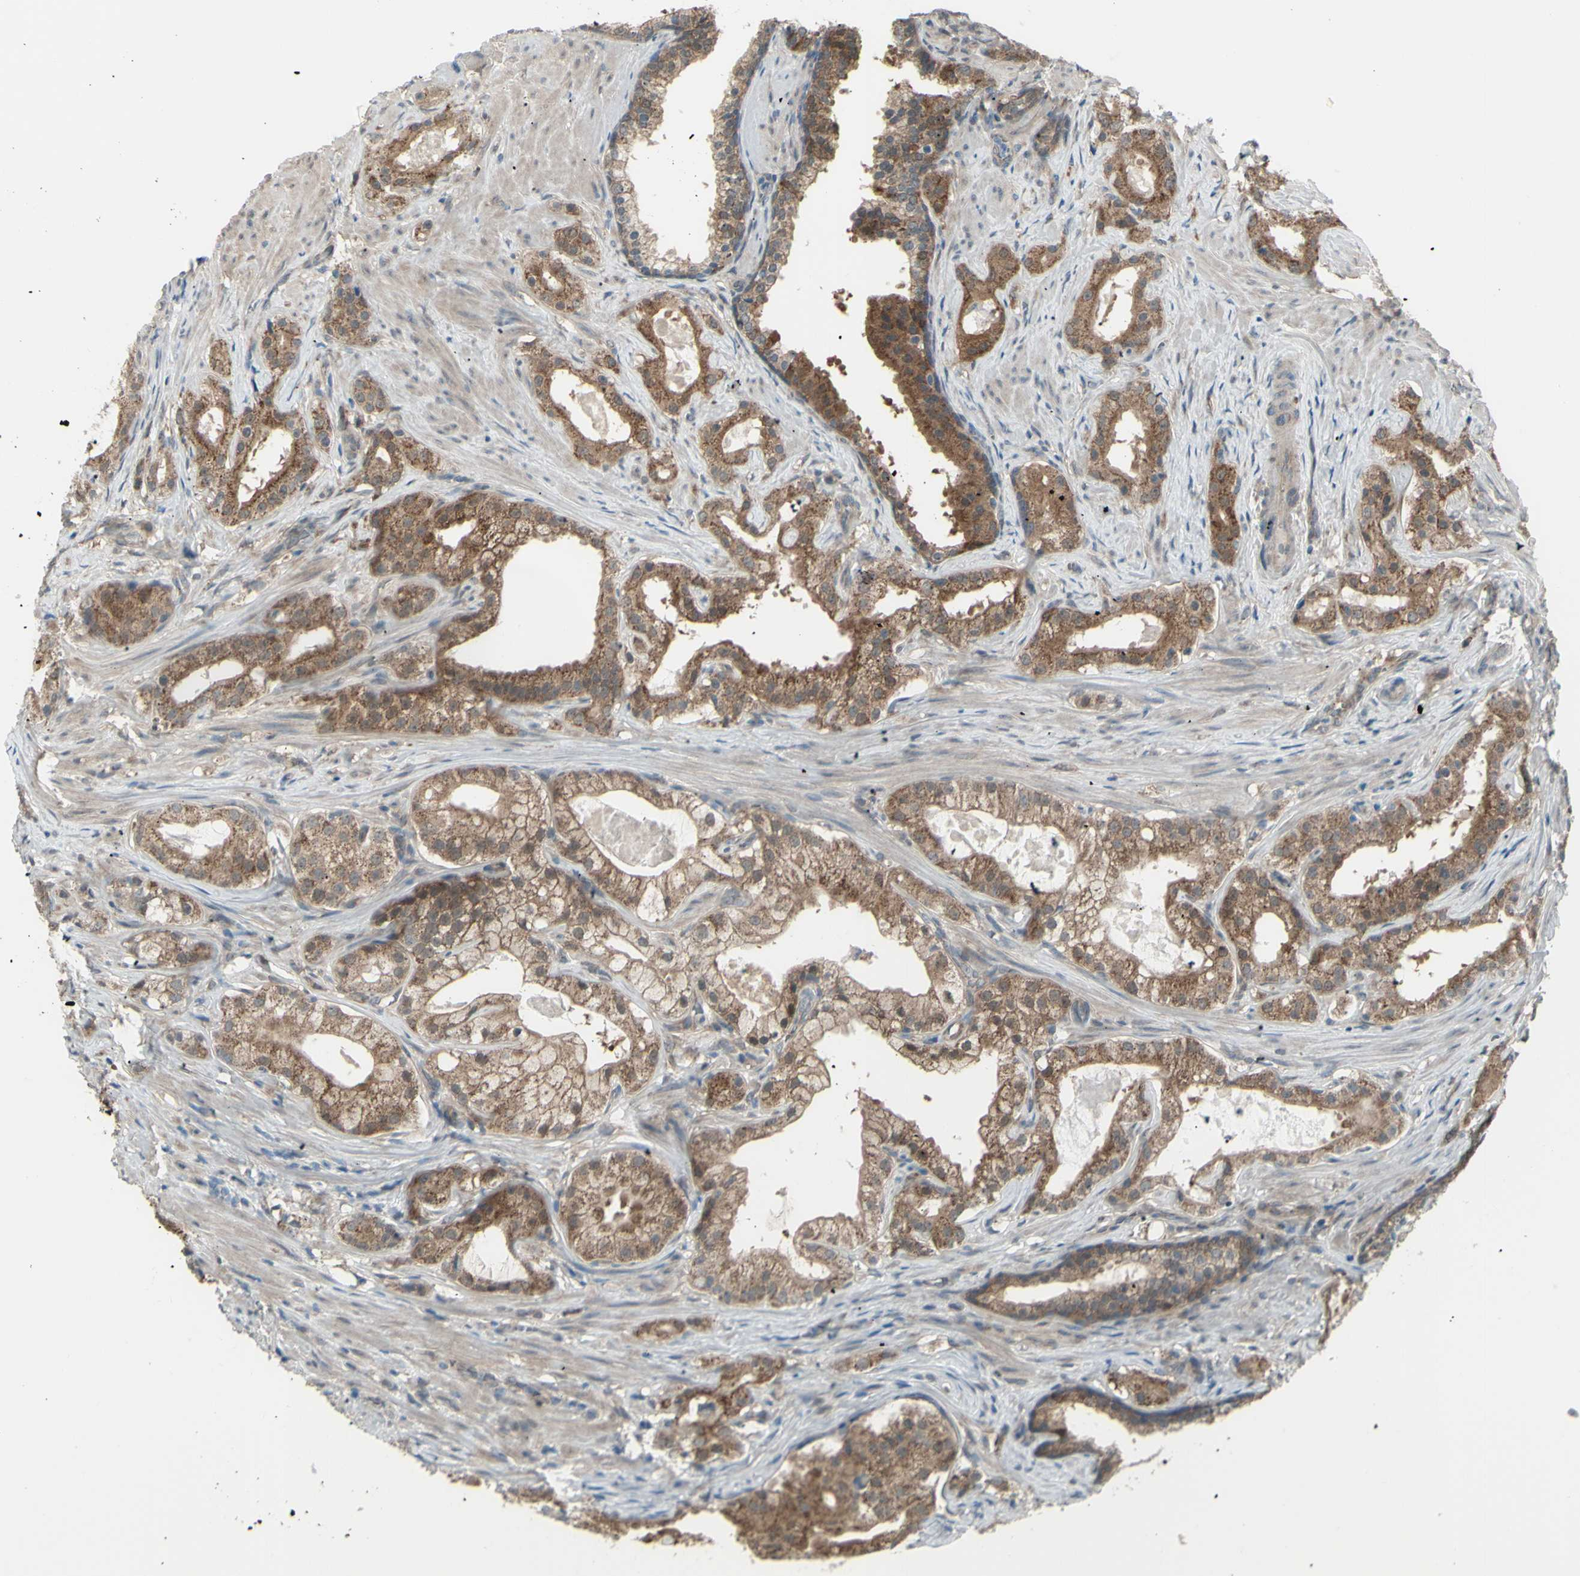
{"staining": {"intensity": "moderate", "quantity": "25%-75%", "location": "cytoplasmic/membranous"}, "tissue": "prostate cancer", "cell_type": "Tumor cells", "image_type": "cancer", "snomed": [{"axis": "morphology", "description": "Adenocarcinoma, Low grade"}, {"axis": "topography", "description": "Prostate"}], "caption": "A medium amount of moderate cytoplasmic/membranous expression is identified in approximately 25%-75% of tumor cells in prostate cancer tissue.", "gene": "NAXD", "patient": {"sex": "male", "age": 59}}